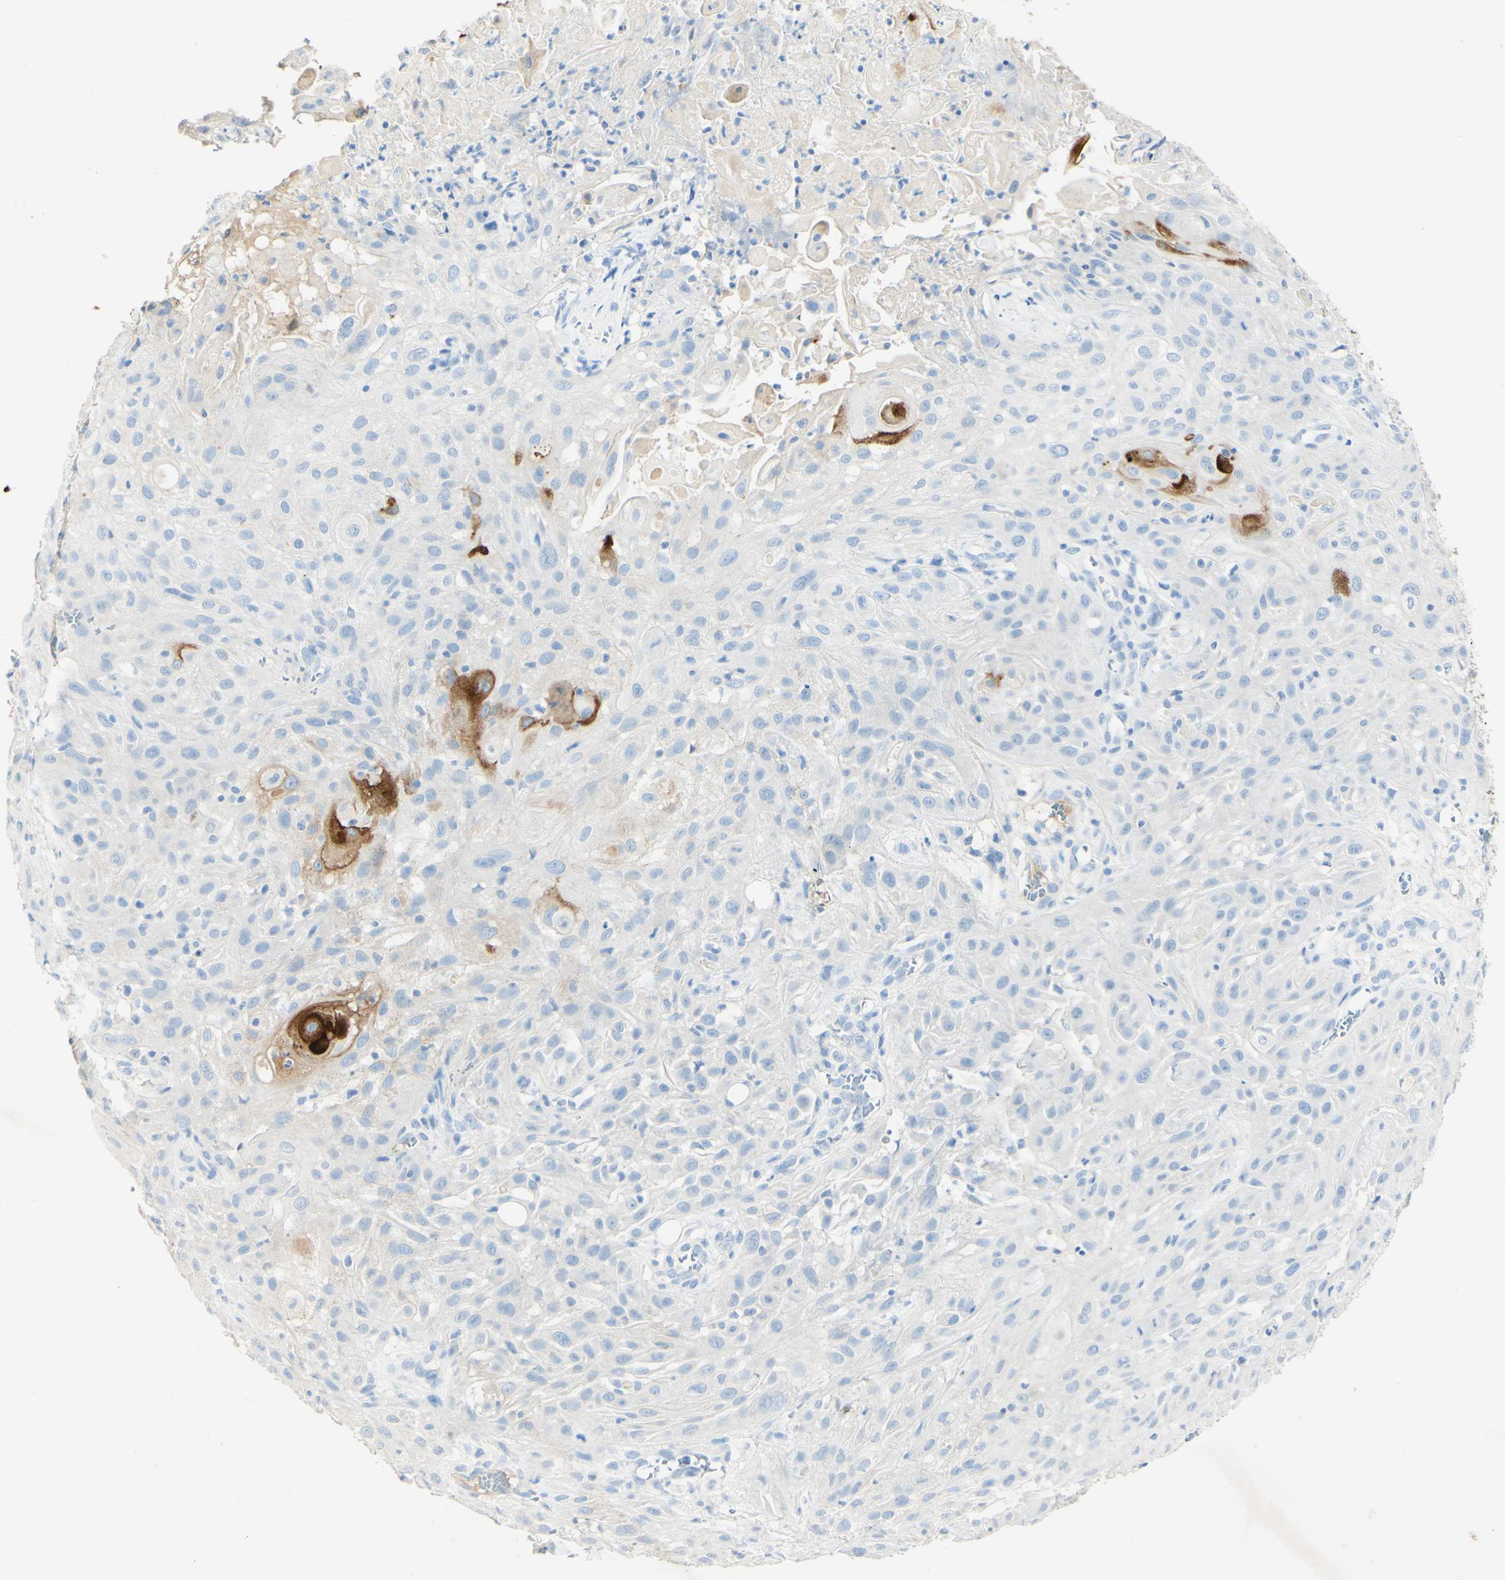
{"staining": {"intensity": "negative", "quantity": "none", "location": "none"}, "tissue": "skin cancer", "cell_type": "Tumor cells", "image_type": "cancer", "snomed": [{"axis": "morphology", "description": "Squamous cell carcinoma, NOS"}, {"axis": "topography", "description": "Skin"}], "caption": "Tumor cells are negative for protein expression in human squamous cell carcinoma (skin).", "gene": "PIGR", "patient": {"sex": "male", "age": 75}}